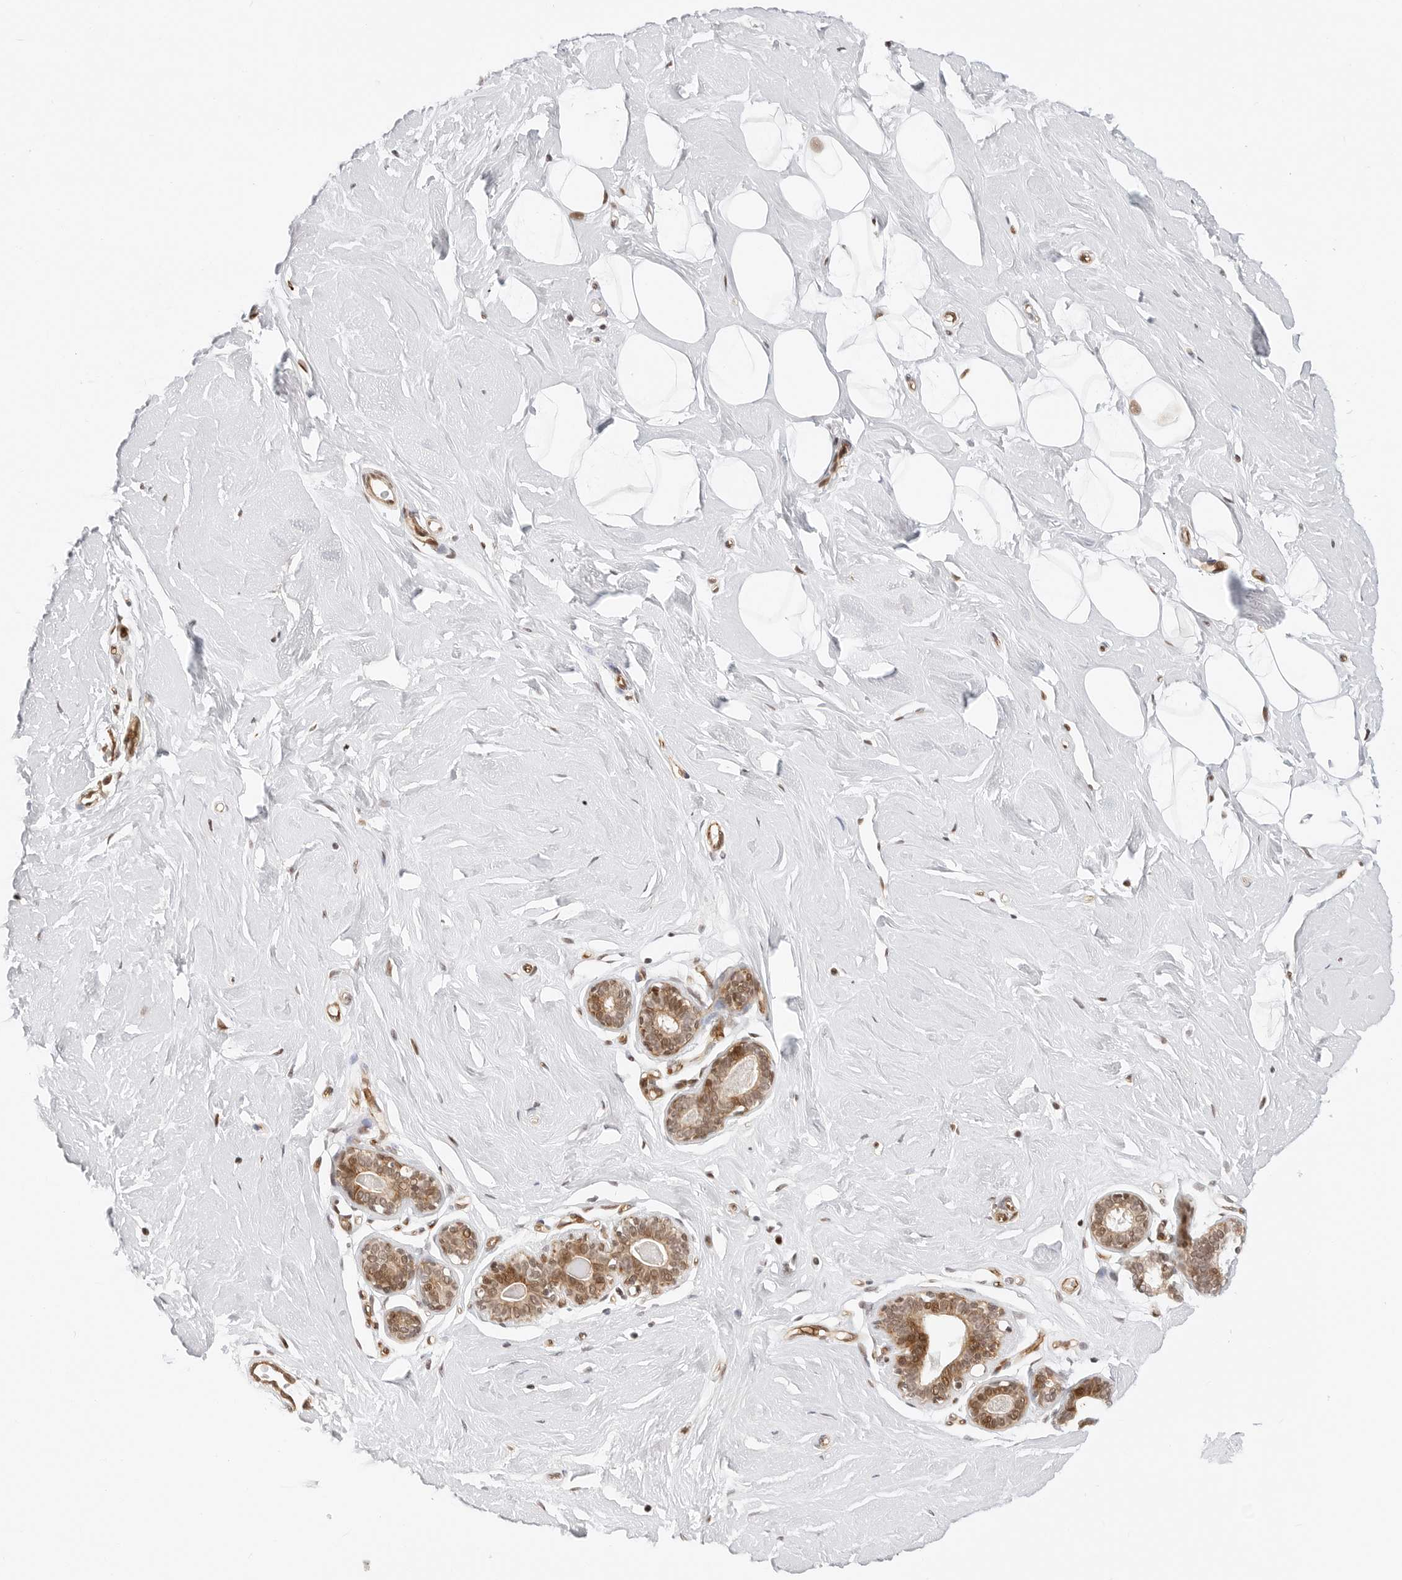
{"staining": {"intensity": "moderate", "quantity": "25%-75%", "location": "nuclear"}, "tissue": "breast", "cell_type": "Adipocytes", "image_type": "normal", "snomed": [{"axis": "morphology", "description": "Normal tissue, NOS"}, {"axis": "topography", "description": "Breast"}], "caption": "A brown stain highlights moderate nuclear staining of a protein in adipocytes of unremarkable human breast.", "gene": "ZNF613", "patient": {"sex": "female", "age": 23}}